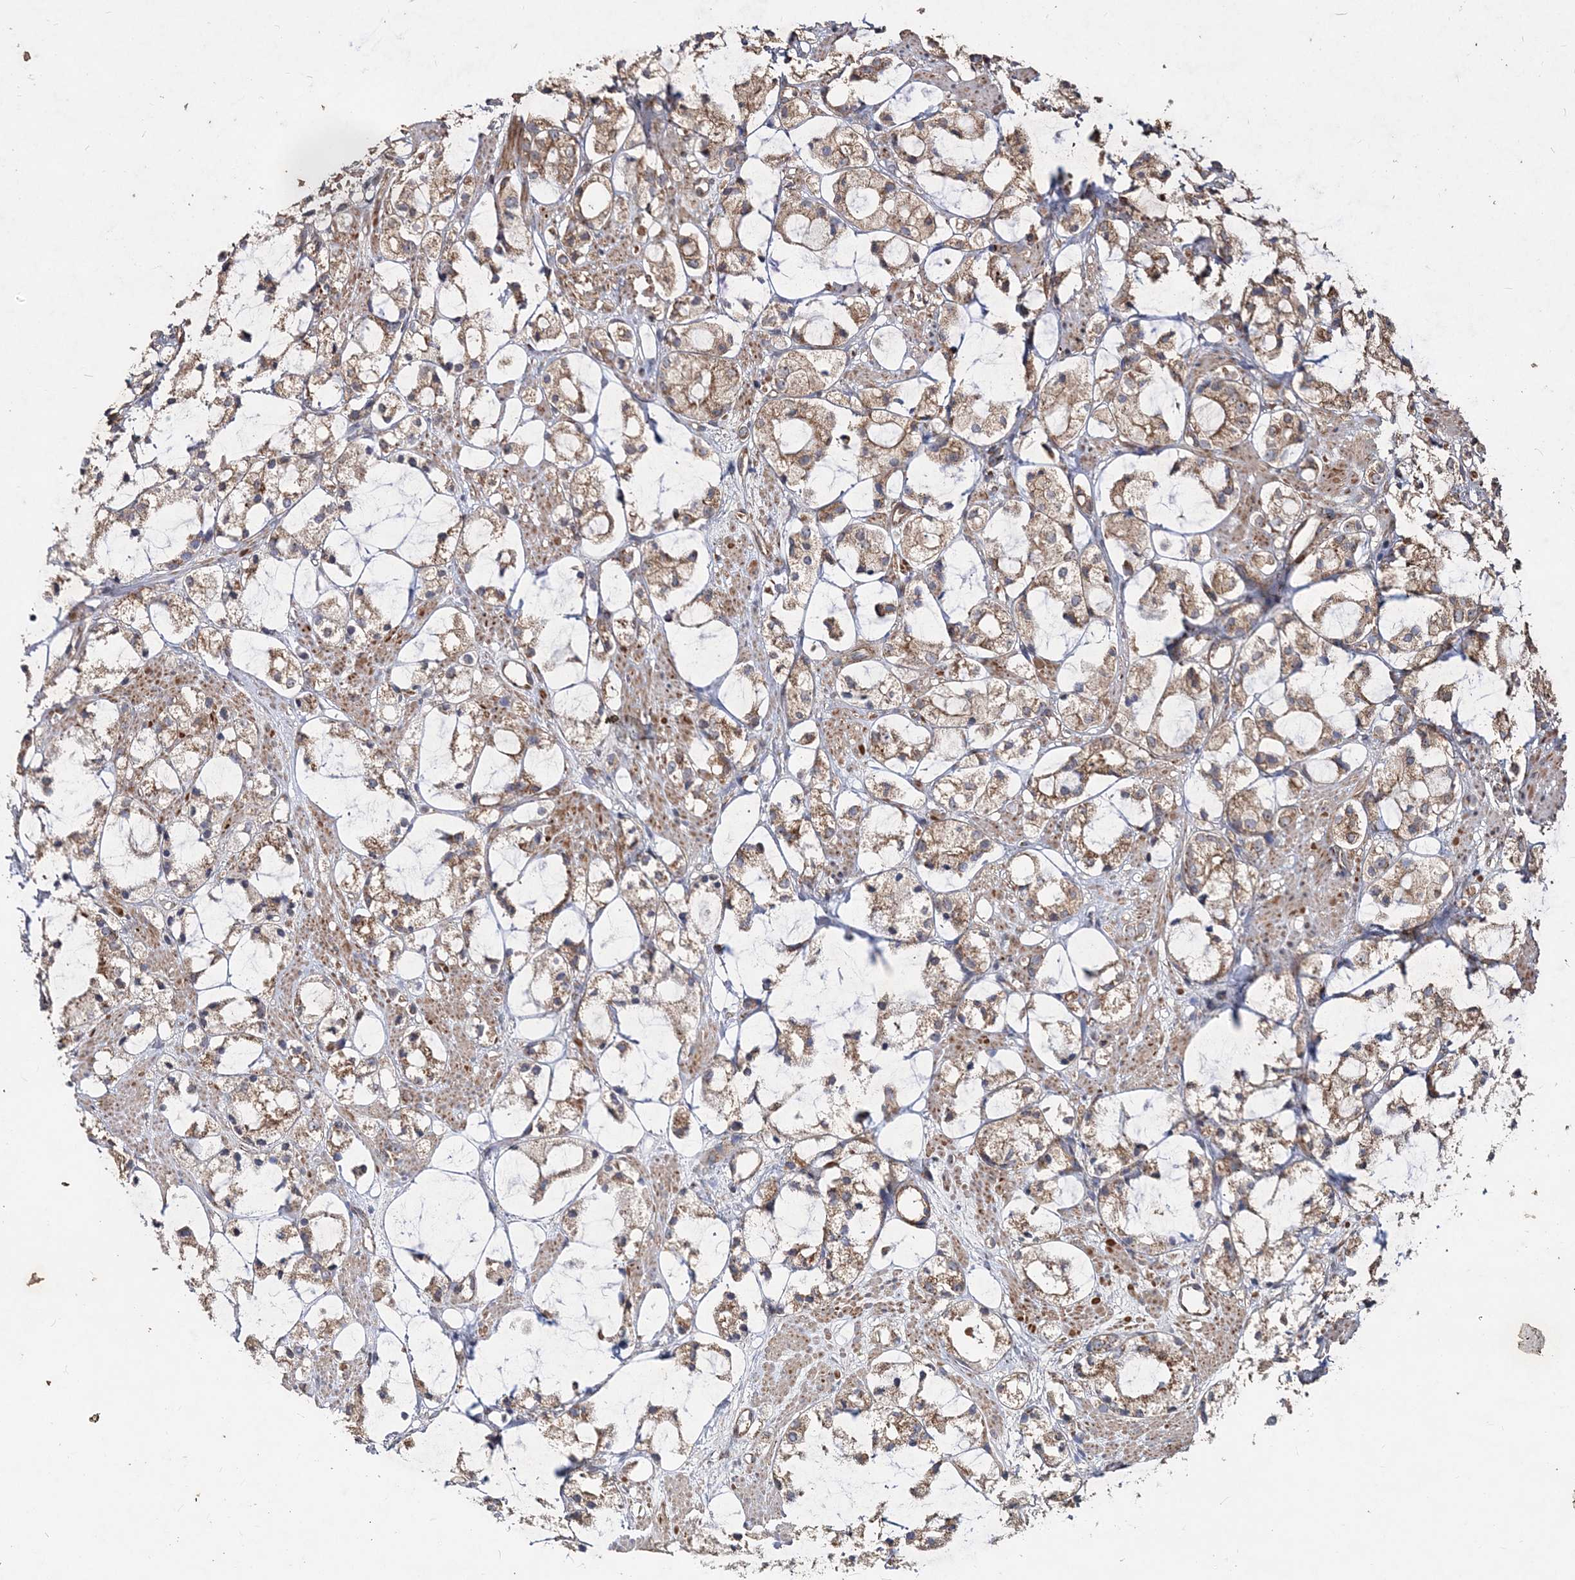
{"staining": {"intensity": "moderate", "quantity": ">75%", "location": "cytoplasmic/membranous"}, "tissue": "prostate cancer", "cell_type": "Tumor cells", "image_type": "cancer", "snomed": [{"axis": "morphology", "description": "Adenocarcinoma, High grade"}, {"axis": "topography", "description": "Prostate"}], "caption": "Immunohistochemical staining of human prostate high-grade adenocarcinoma displays moderate cytoplasmic/membranous protein expression in about >75% of tumor cells.", "gene": "POC5", "patient": {"sex": "male", "age": 85}}